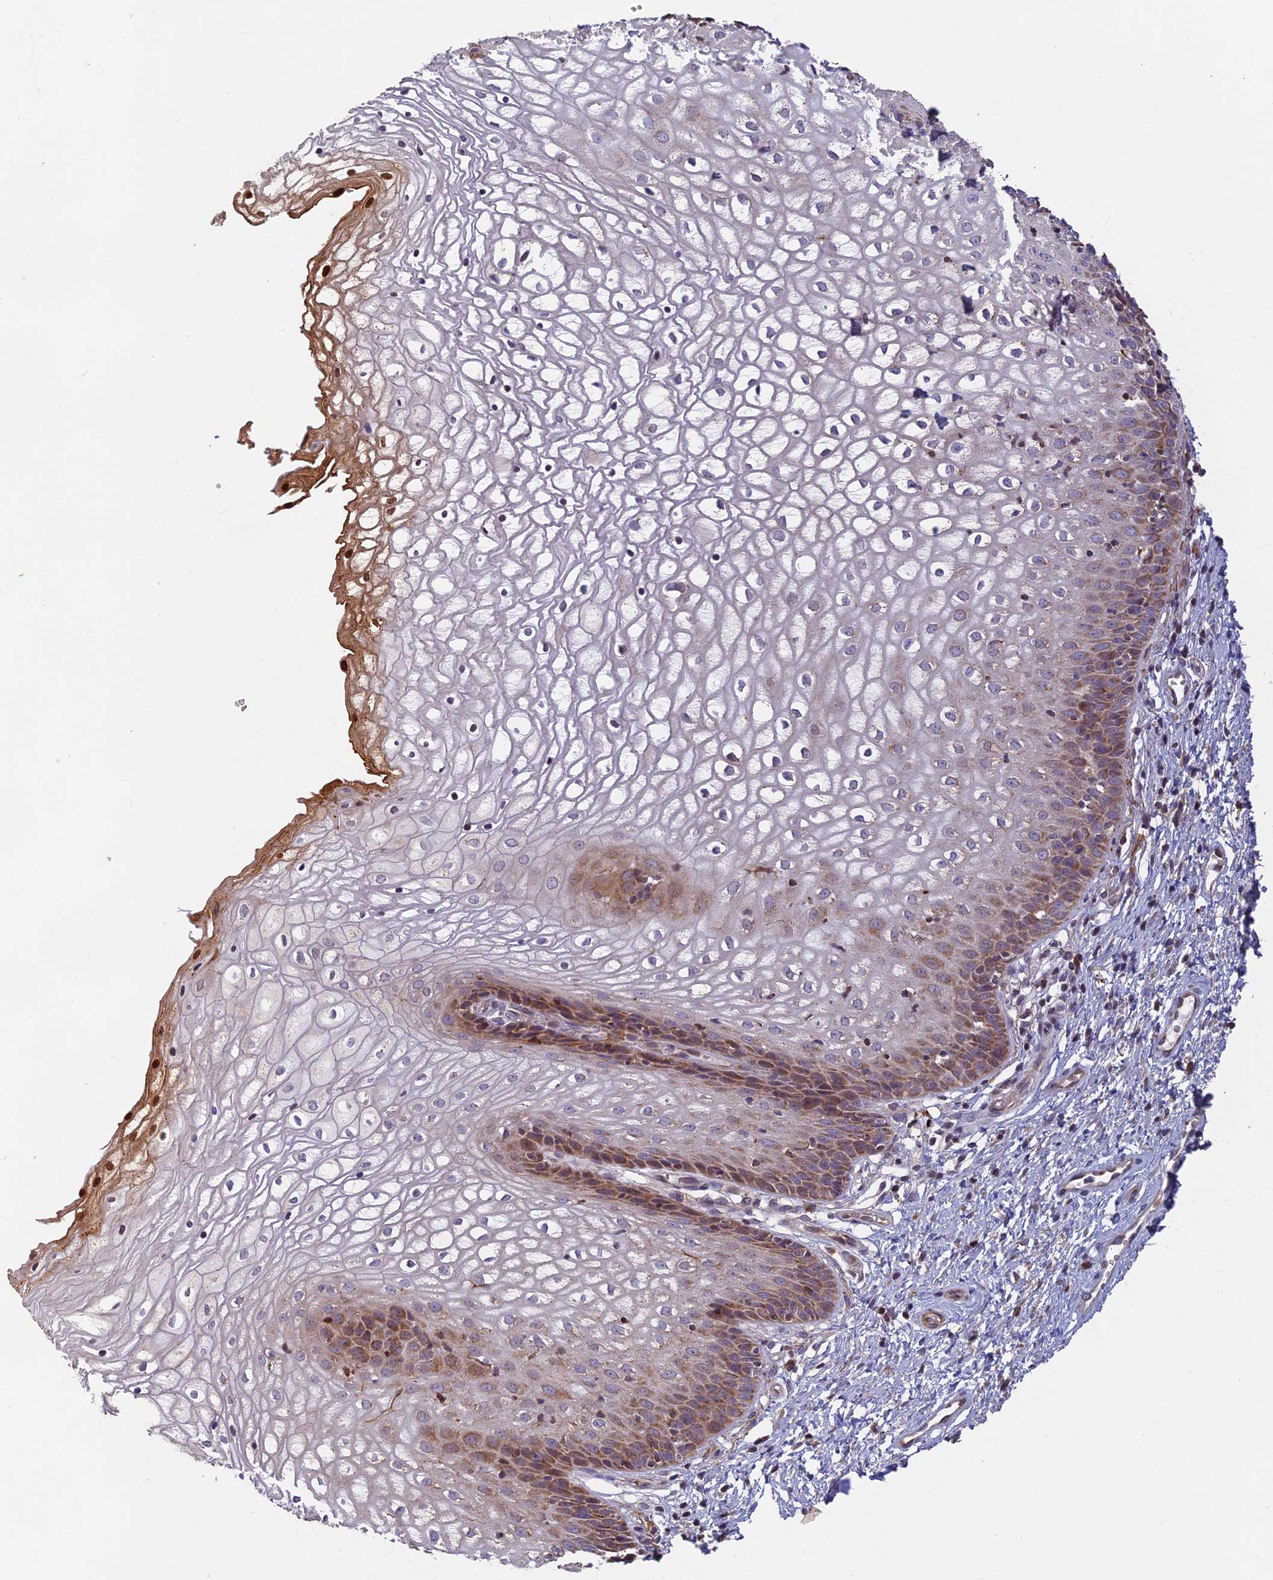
{"staining": {"intensity": "moderate", "quantity": "25%-75%", "location": "cytoplasmic/membranous"}, "tissue": "vagina", "cell_type": "Squamous epithelial cells", "image_type": "normal", "snomed": [{"axis": "morphology", "description": "Normal tissue, NOS"}, {"axis": "topography", "description": "Vagina"}], "caption": "A brown stain highlights moderate cytoplasmic/membranous staining of a protein in squamous epithelial cells of unremarkable vagina. (Brightfield microscopy of DAB IHC at high magnification).", "gene": "EDAR", "patient": {"sex": "female", "age": 34}}